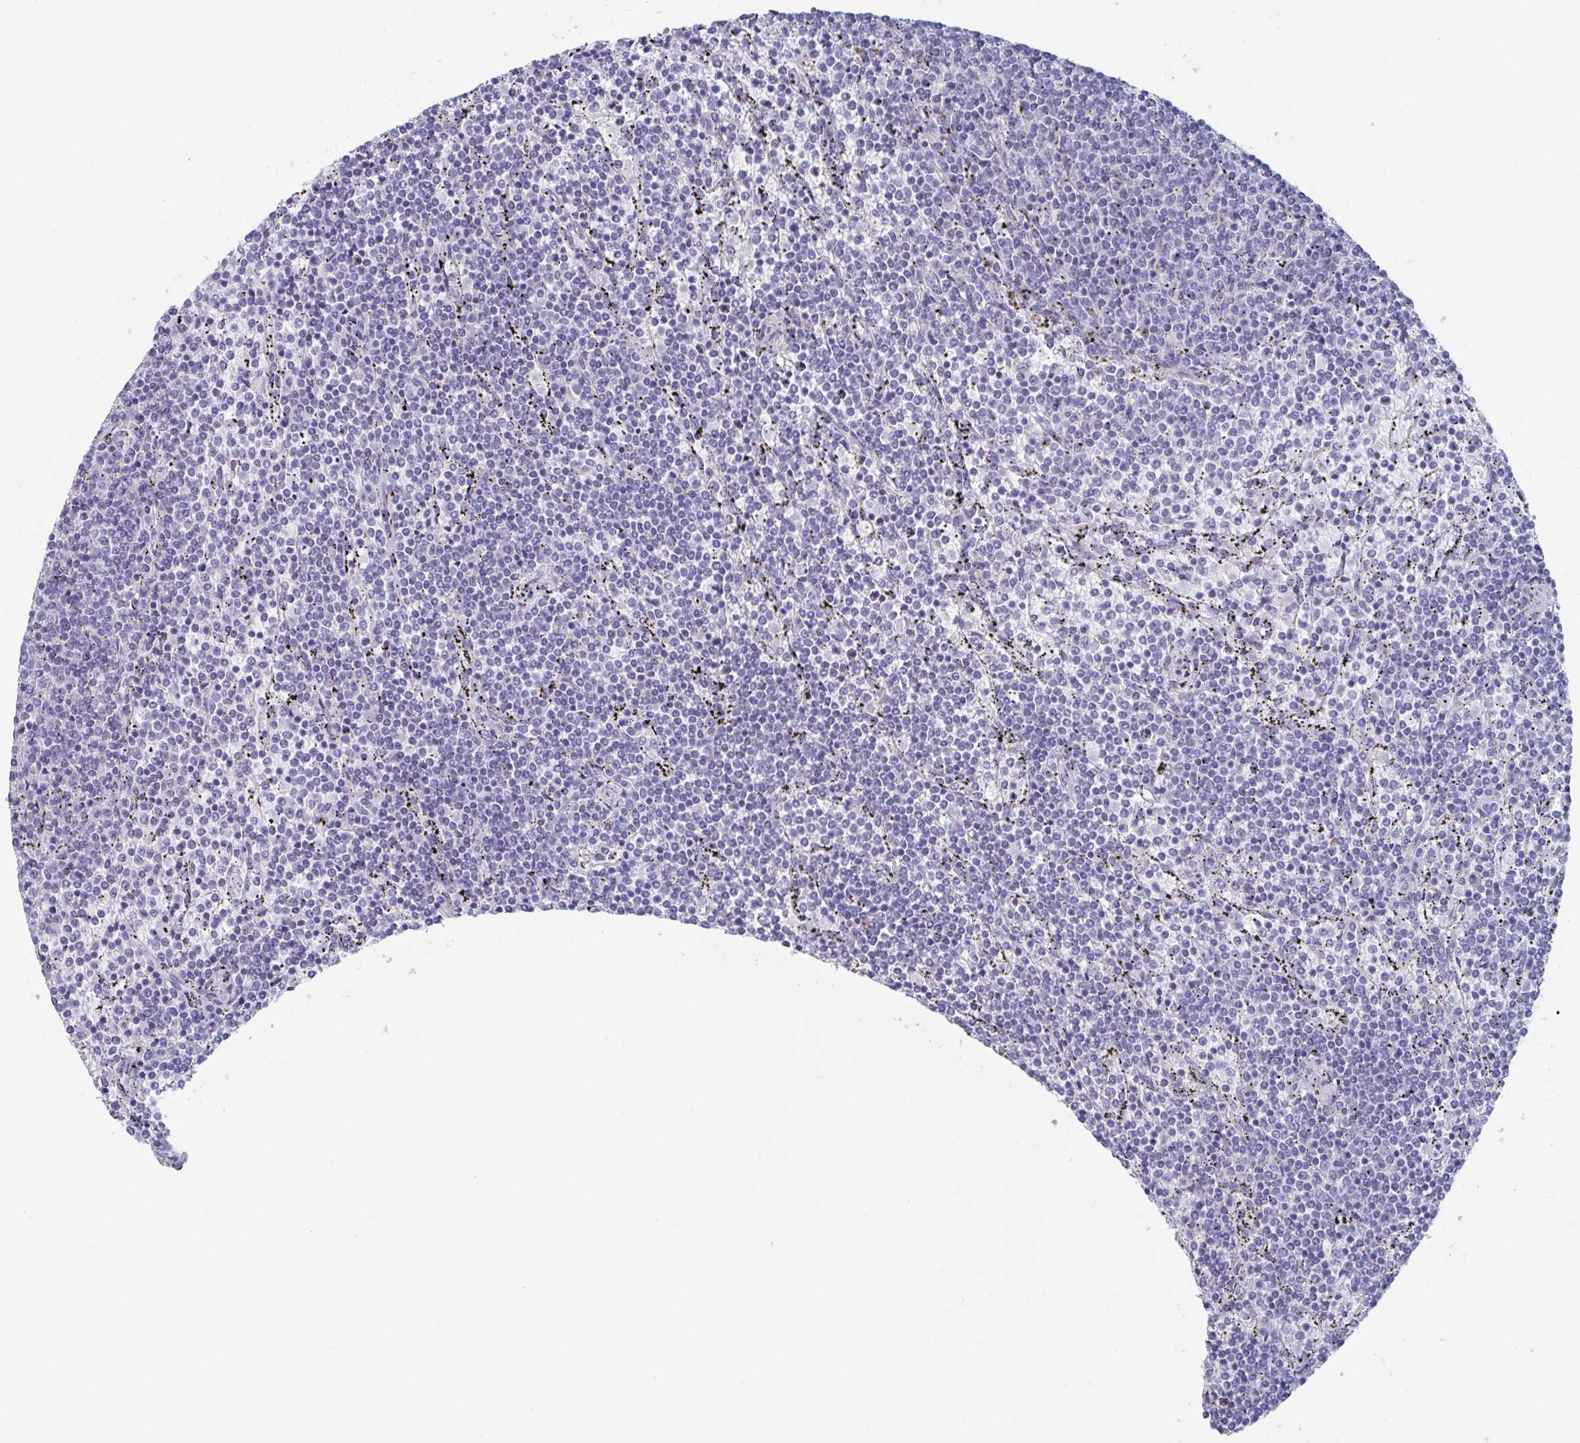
{"staining": {"intensity": "negative", "quantity": "none", "location": "none"}, "tissue": "lymphoma", "cell_type": "Tumor cells", "image_type": "cancer", "snomed": [{"axis": "morphology", "description": "Malignant lymphoma, non-Hodgkin's type, Low grade"}, {"axis": "topography", "description": "Spleen"}], "caption": "Protein analysis of lymphoma reveals no significant positivity in tumor cells. Nuclei are stained in blue.", "gene": "NT5C3B", "patient": {"sex": "female", "age": 50}}